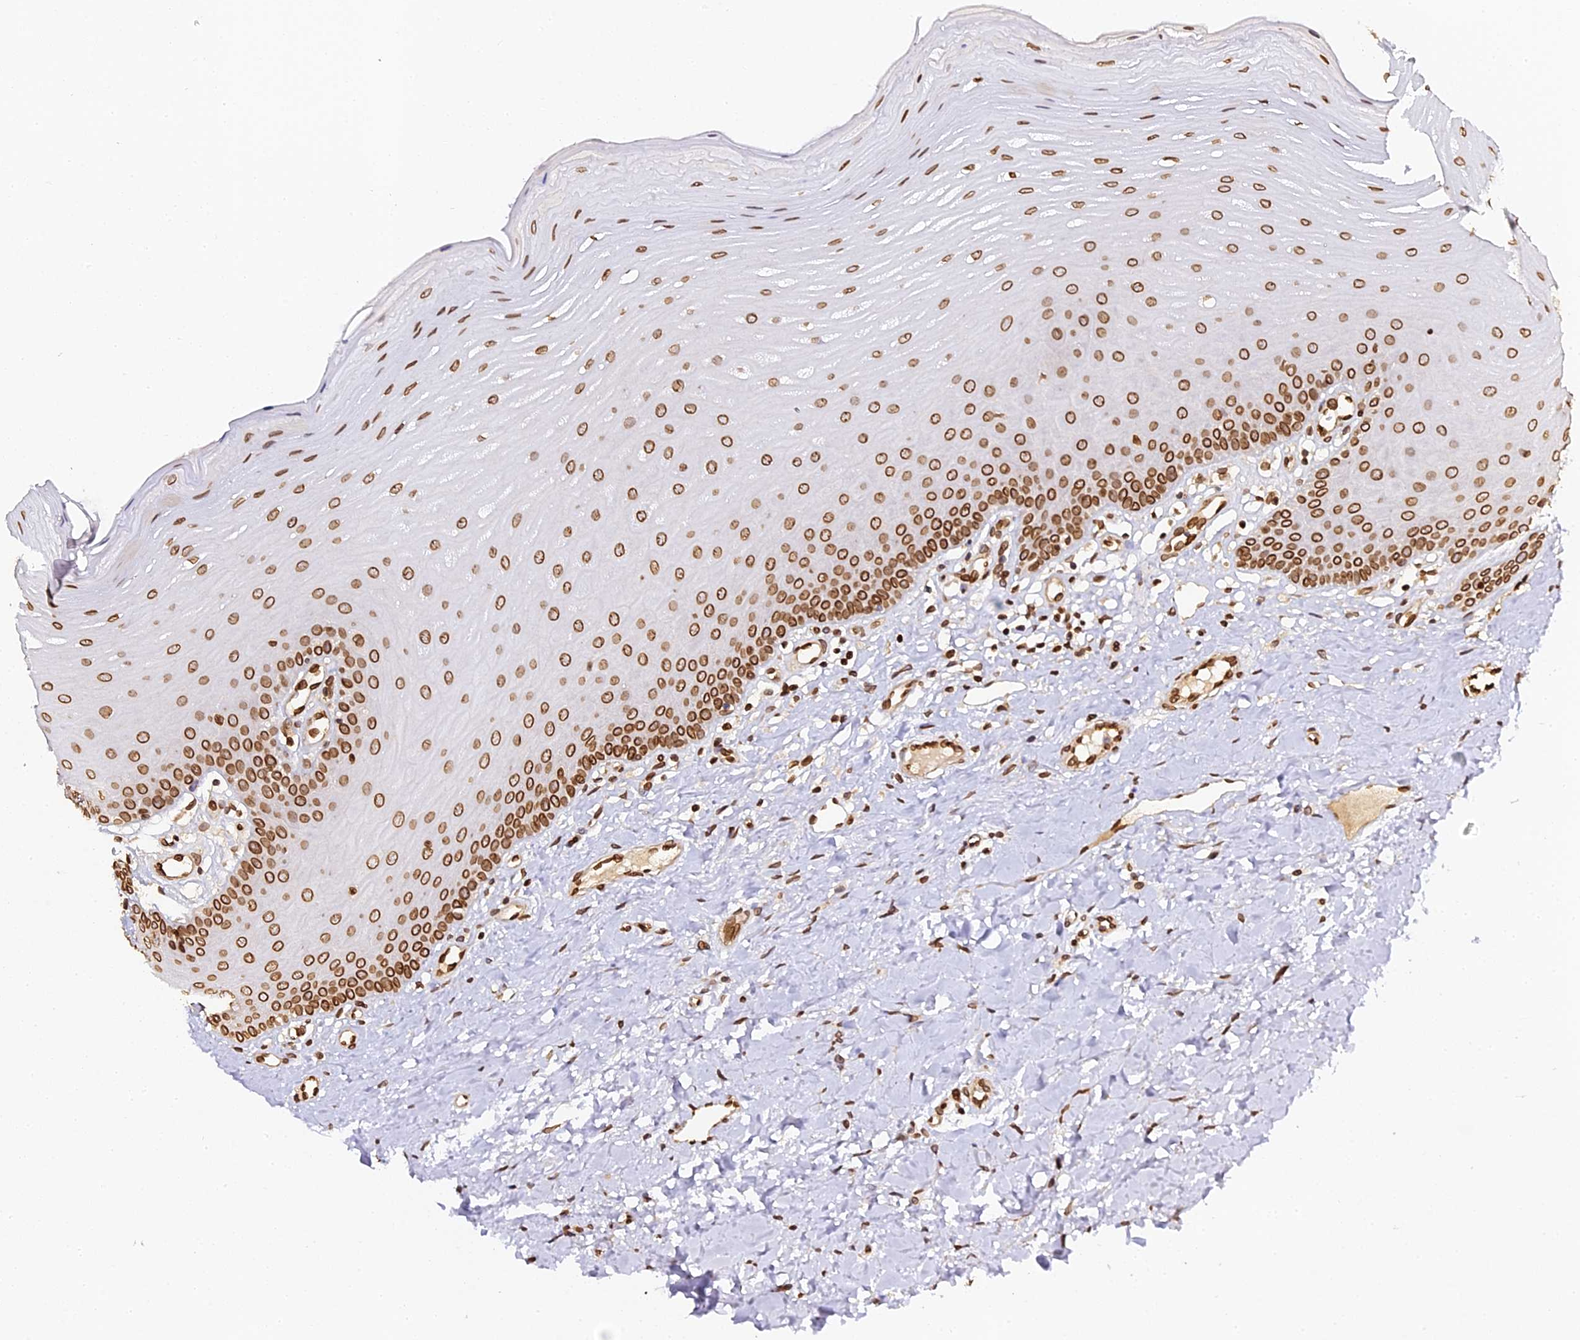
{"staining": {"intensity": "strong", "quantity": ">75%", "location": "cytoplasmic/membranous,nuclear"}, "tissue": "oral mucosa", "cell_type": "Squamous epithelial cells", "image_type": "normal", "snomed": [{"axis": "morphology", "description": "Normal tissue, NOS"}, {"axis": "topography", "description": "Oral tissue"}], "caption": "Immunohistochemical staining of benign oral mucosa displays strong cytoplasmic/membranous,nuclear protein expression in approximately >75% of squamous epithelial cells.", "gene": "ANAPC5", "patient": {"sex": "female", "age": 39}}